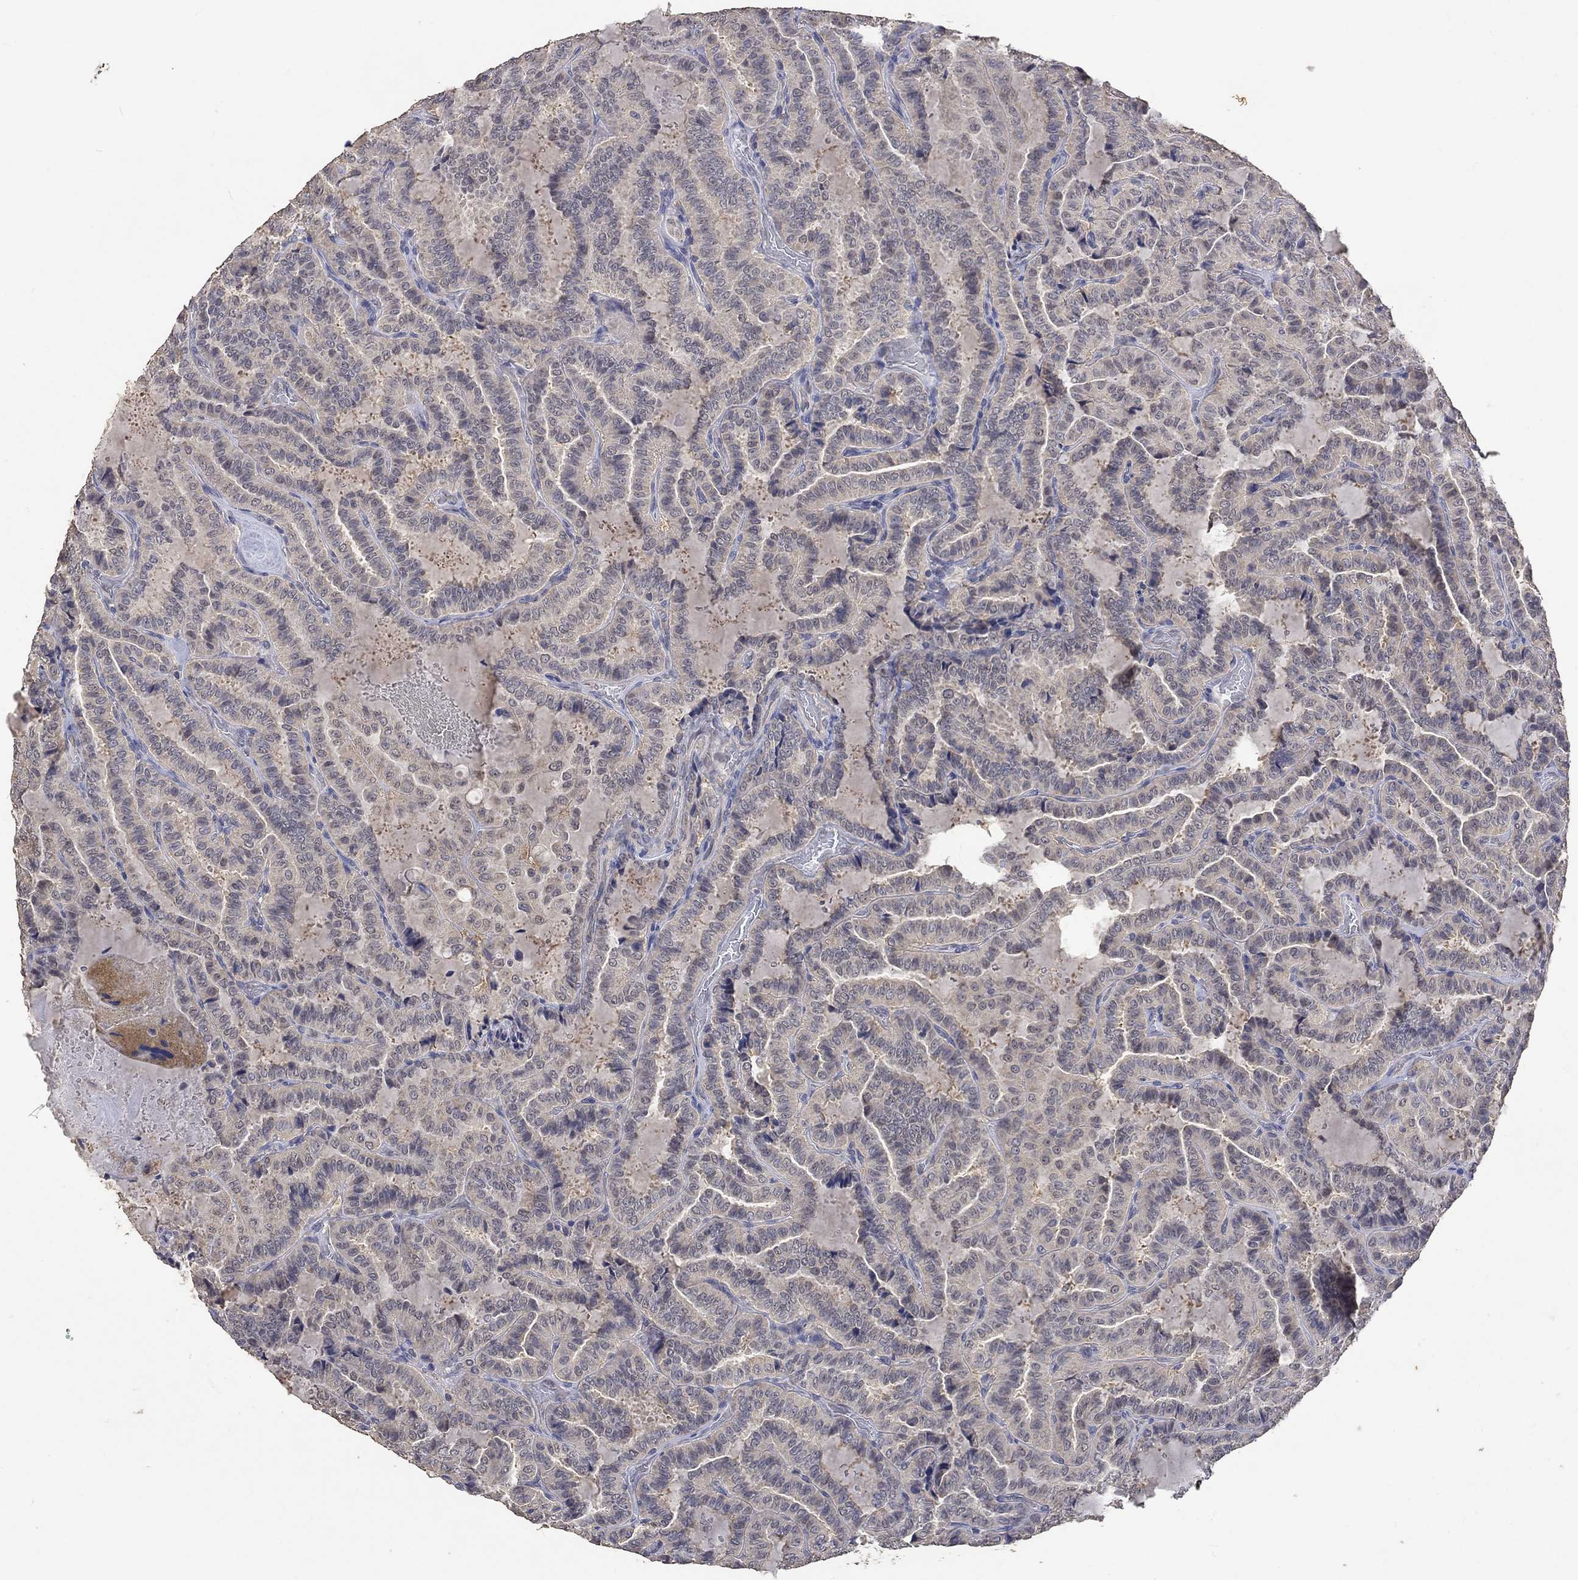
{"staining": {"intensity": "weak", "quantity": "25%-75%", "location": "cytoplasmic/membranous"}, "tissue": "thyroid cancer", "cell_type": "Tumor cells", "image_type": "cancer", "snomed": [{"axis": "morphology", "description": "Papillary adenocarcinoma, NOS"}, {"axis": "topography", "description": "Thyroid gland"}], "caption": "Immunohistochemical staining of papillary adenocarcinoma (thyroid) exhibits weak cytoplasmic/membranous protein positivity in approximately 25%-75% of tumor cells.", "gene": "PTPN20", "patient": {"sex": "female", "age": 39}}